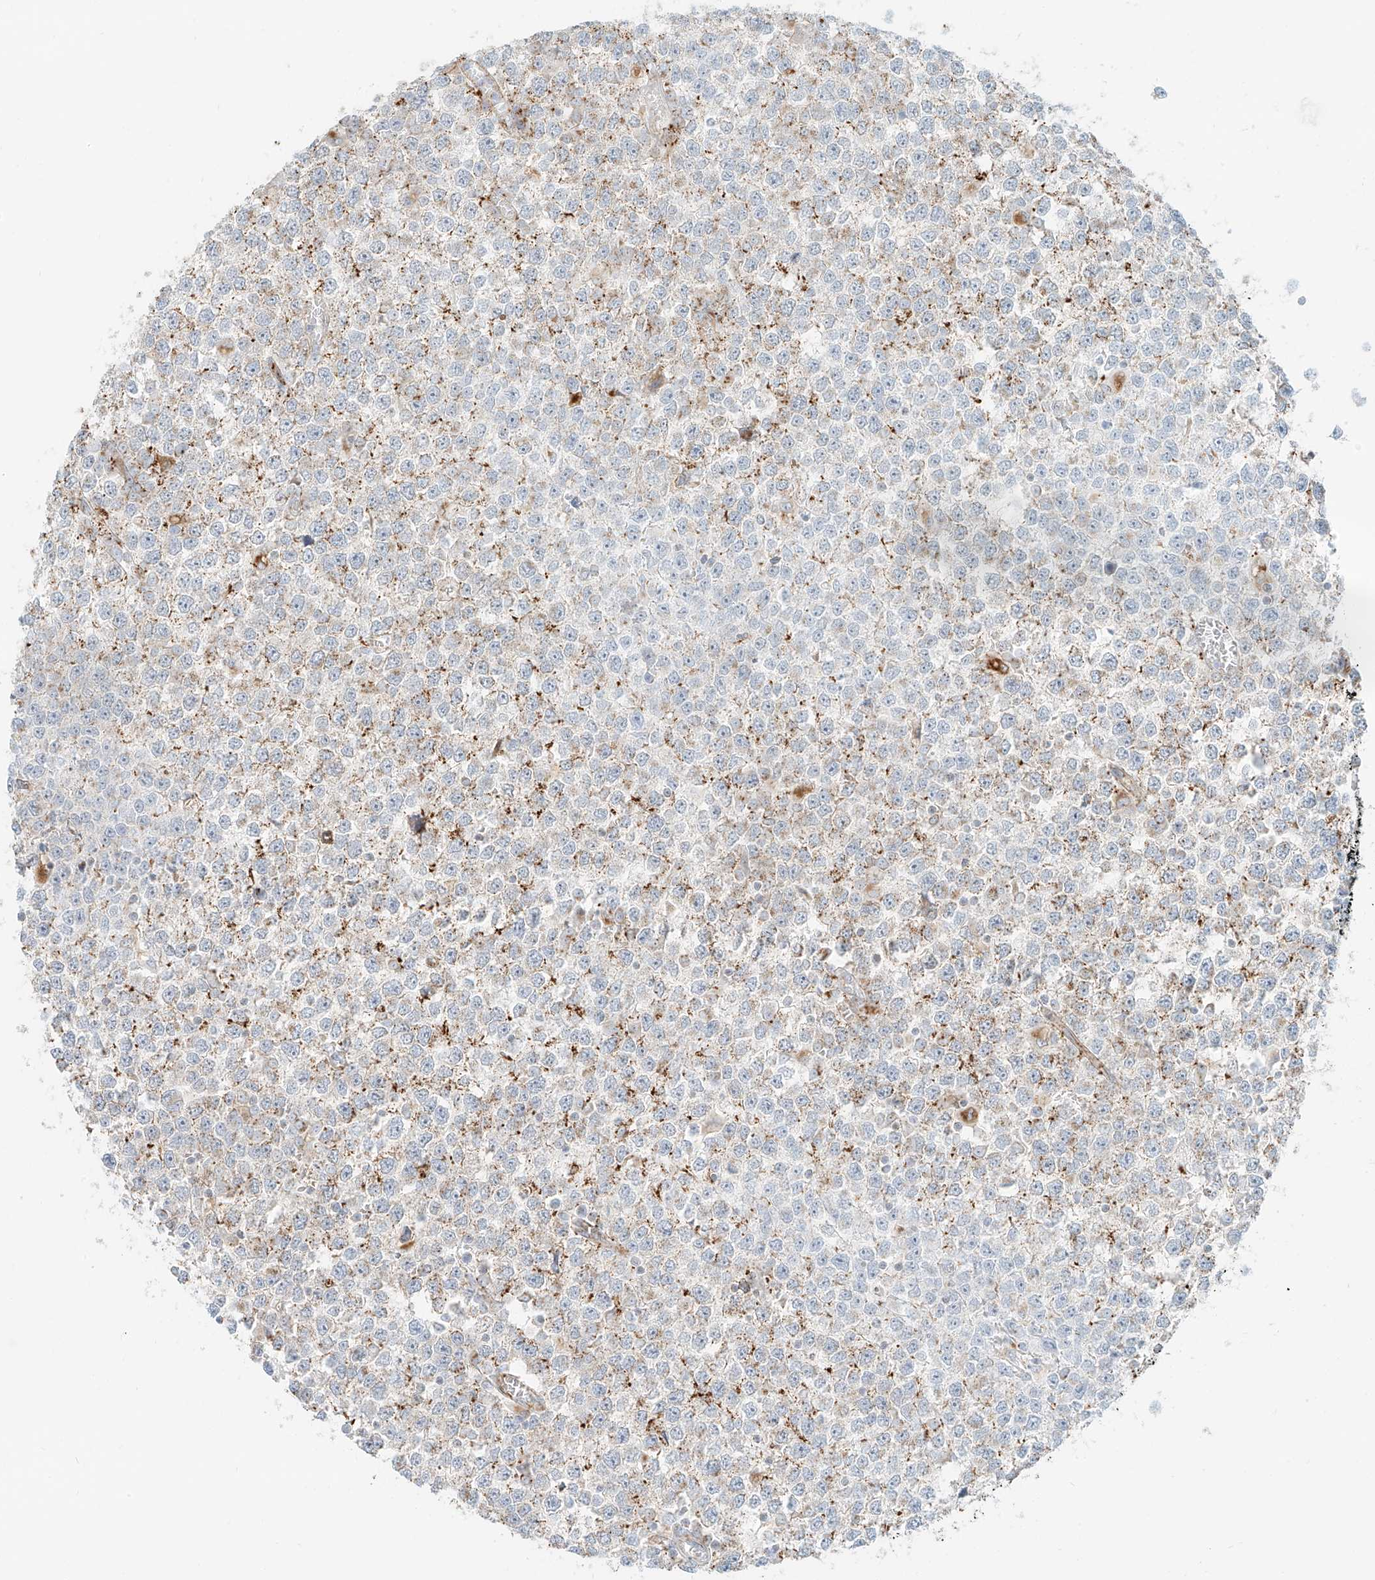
{"staining": {"intensity": "moderate", "quantity": "<25%", "location": "cytoplasmic/membranous"}, "tissue": "testis cancer", "cell_type": "Tumor cells", "image_type": "cancer", "snomed": [{"axis": "morphology", "description": "Seminoma, NOS"}, {"axis": "topography", "description": "Testis"}], "caption": "Testis seminoma stained with a protein marker displays moderate staining in tumor cells.", "gene": "SLC35F6", "patient": {"sex": "male", "age": 65}}